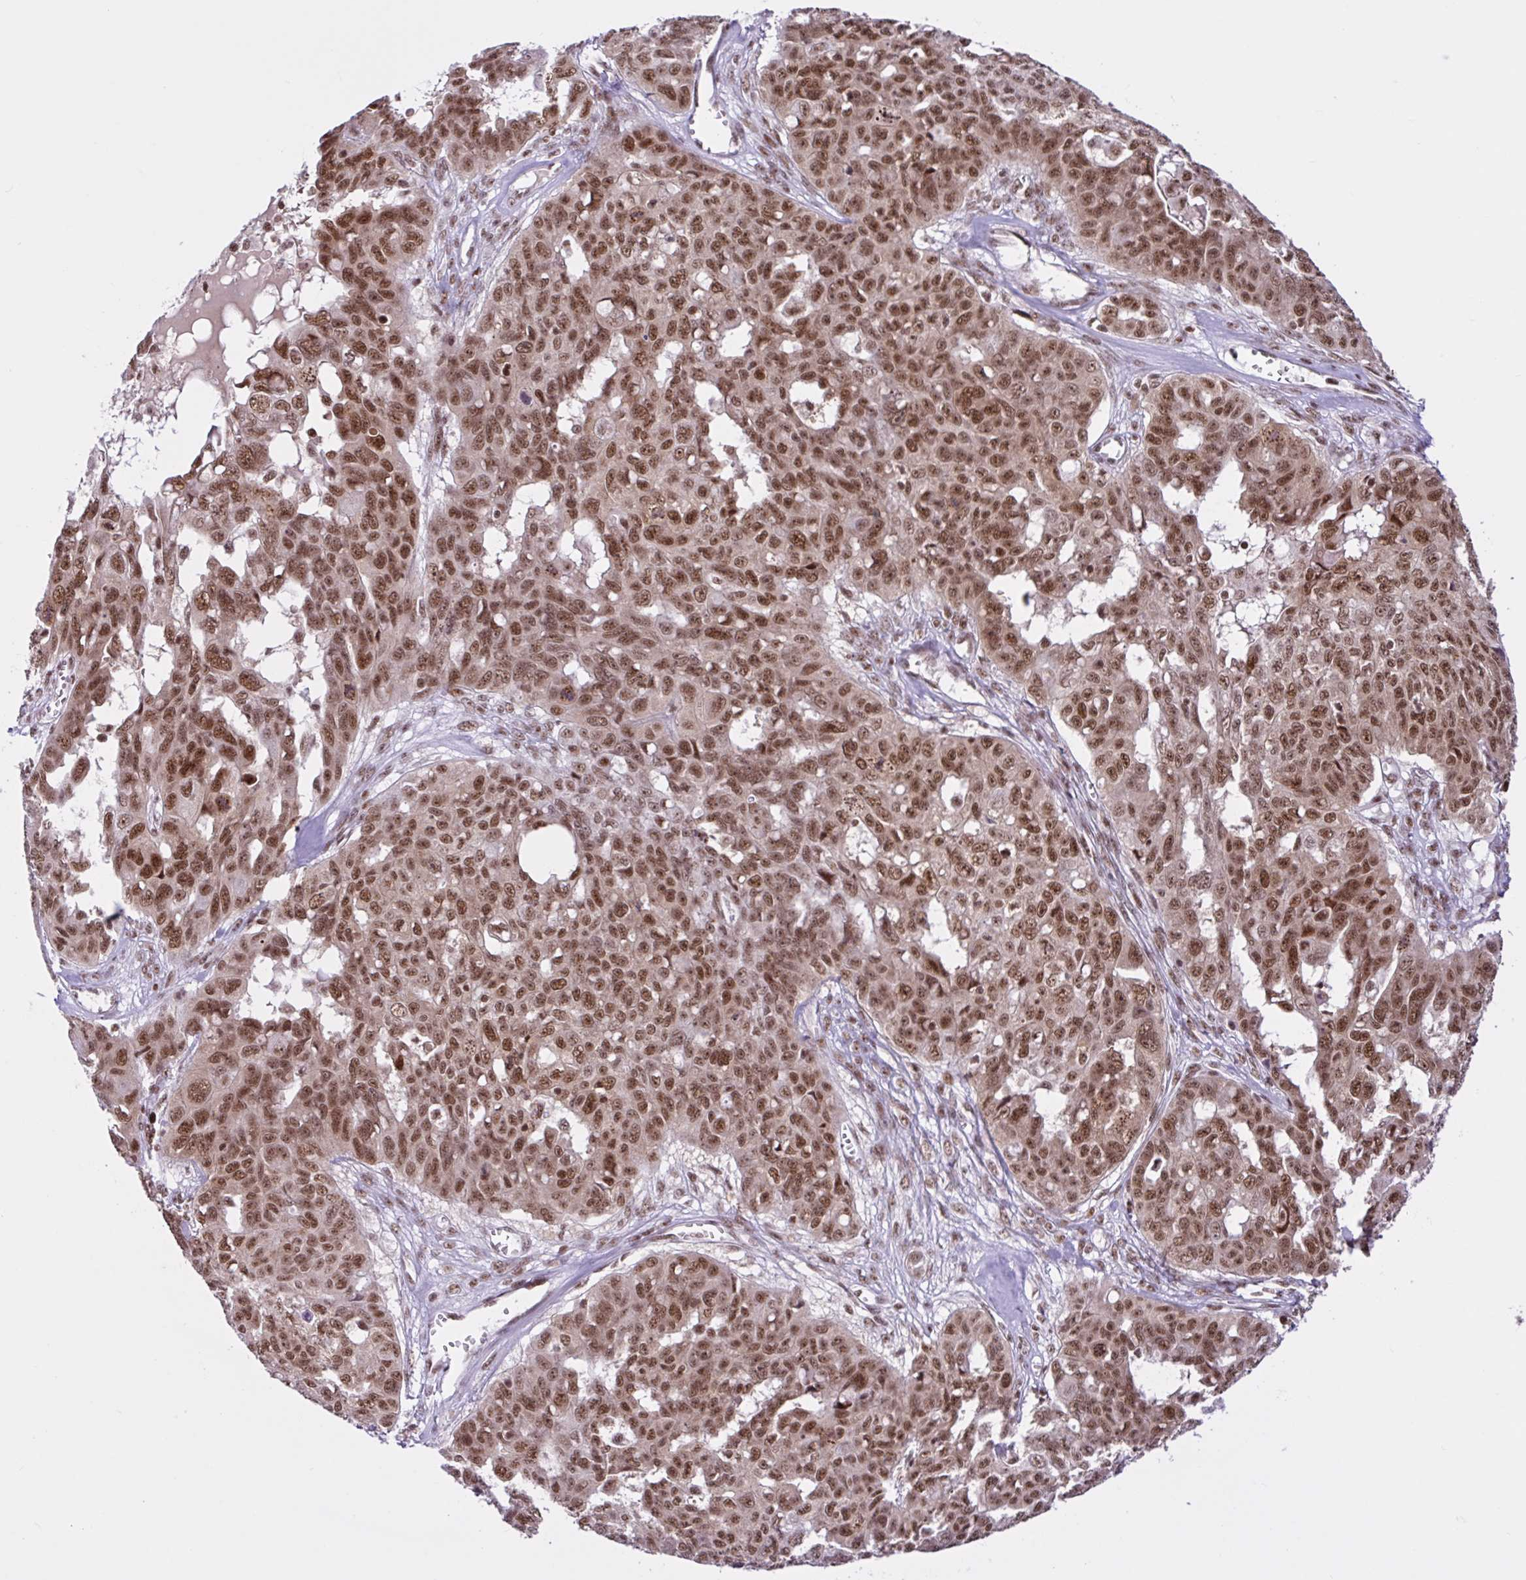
{"staining": {"intensity": "moderate", "quantity": ">75%", "location": "nuclear"}, "tissue": "ovarian cancer", "cell_type": "Tumor cells", "image_type": "cancer", "snomed": [{"axis": "morphology", "description": "Carcinoma, endometroid"}, {"axis": "topography", "description": "Ovary"}], "caption": "This is an image of immunohistochemistry (IHC) staining of endometroid carcinoma (ovarian), which shows moderate positivity in the nuclear of tumor cells.", "gene": "CCDC12", "patient": {"sex": "female", "age": 70}}